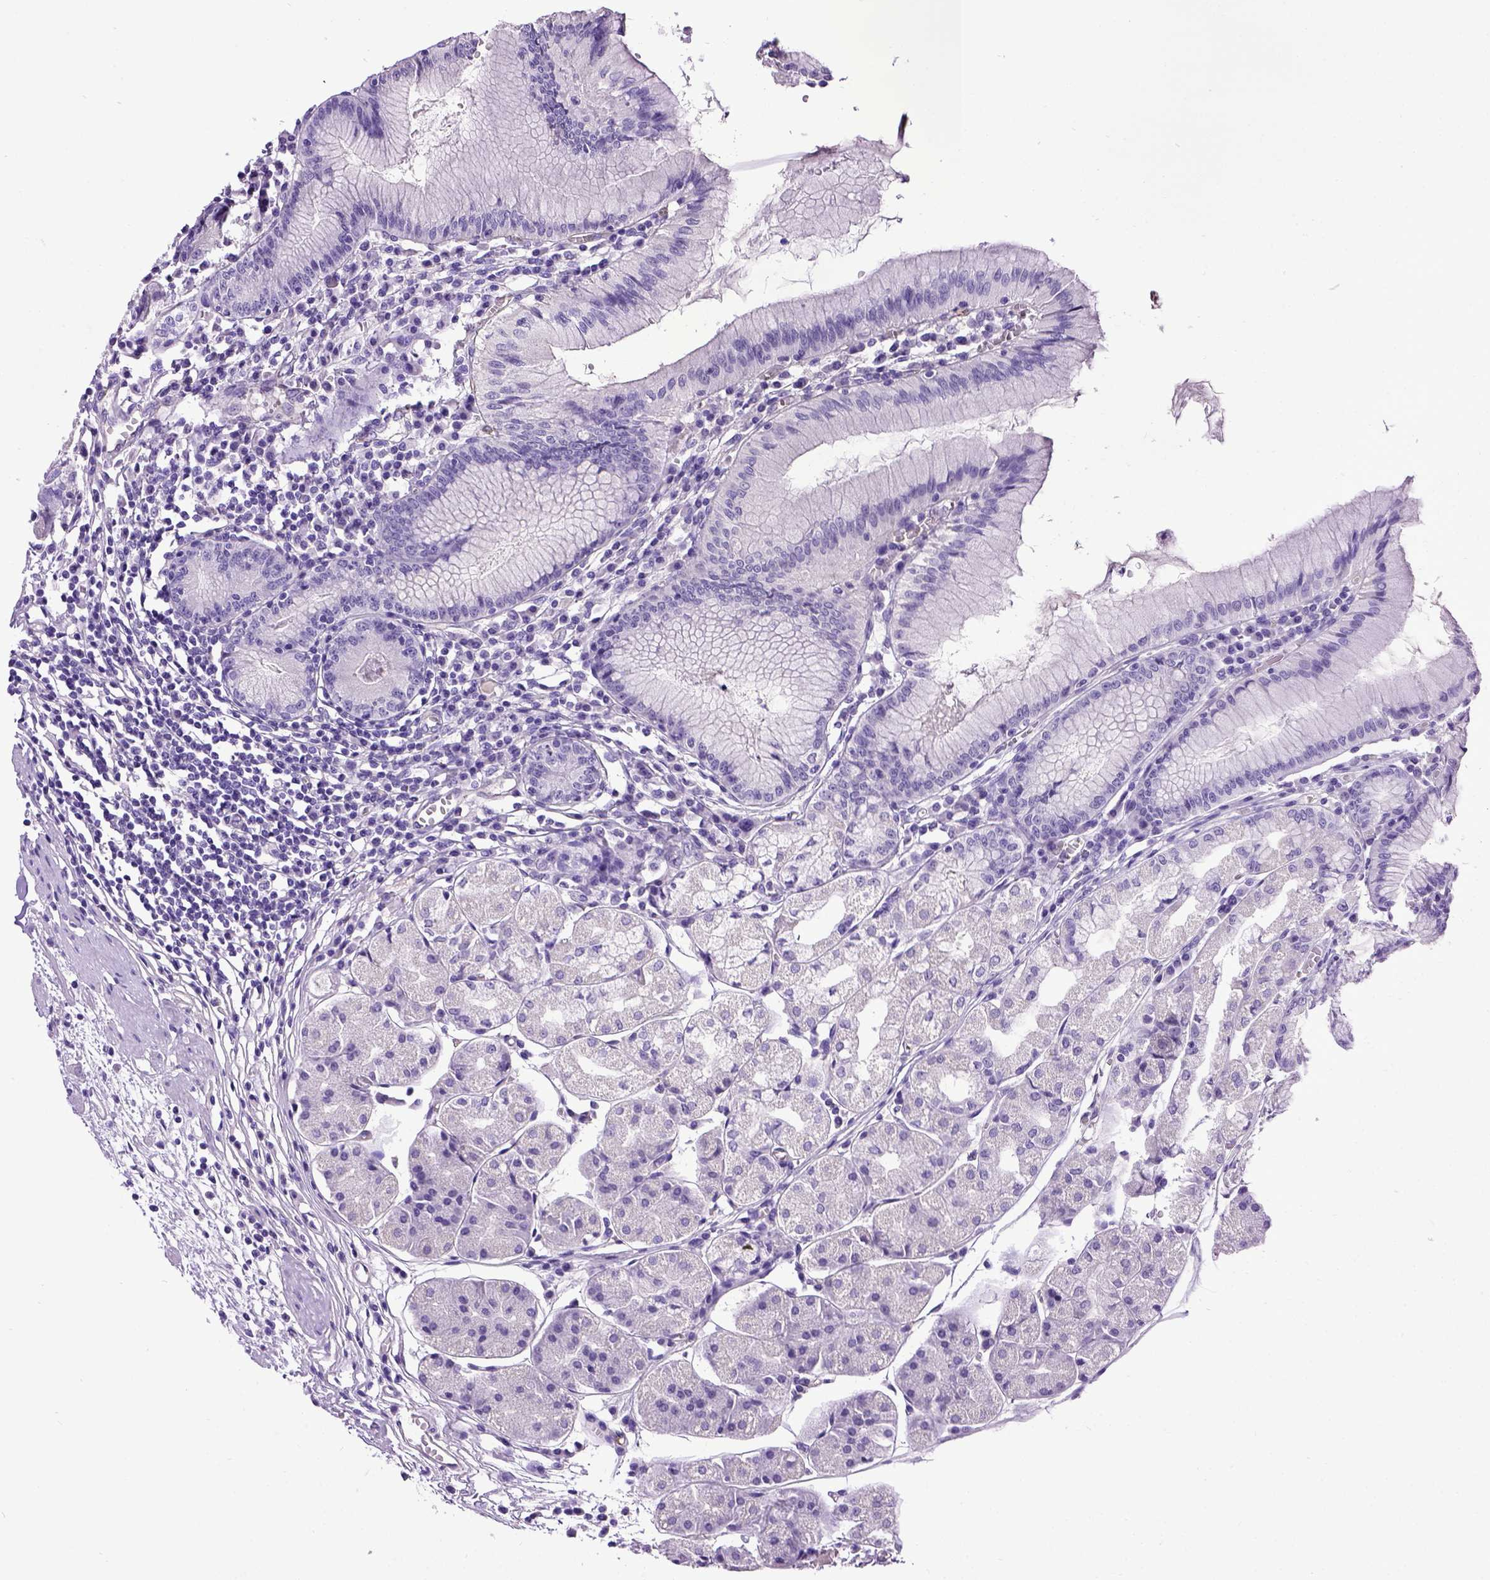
{"staining": {"intensity": "negative", "quantity": "none", "location": "none"}, "tissue": "stomach", "cell_type": "Glandular cells", "image_type": "normal", "snomed": [{"axis": "morphology", "description": "Normal tissue, NOS"}, {"axis": "topography", "description": "Stomach"}], "caption": "Human stomach stained for a protein using immunohistochemistry shows no expression in glandular cells.", "gene": "ENG", "patient": {"sex": "male", "age": 55}}